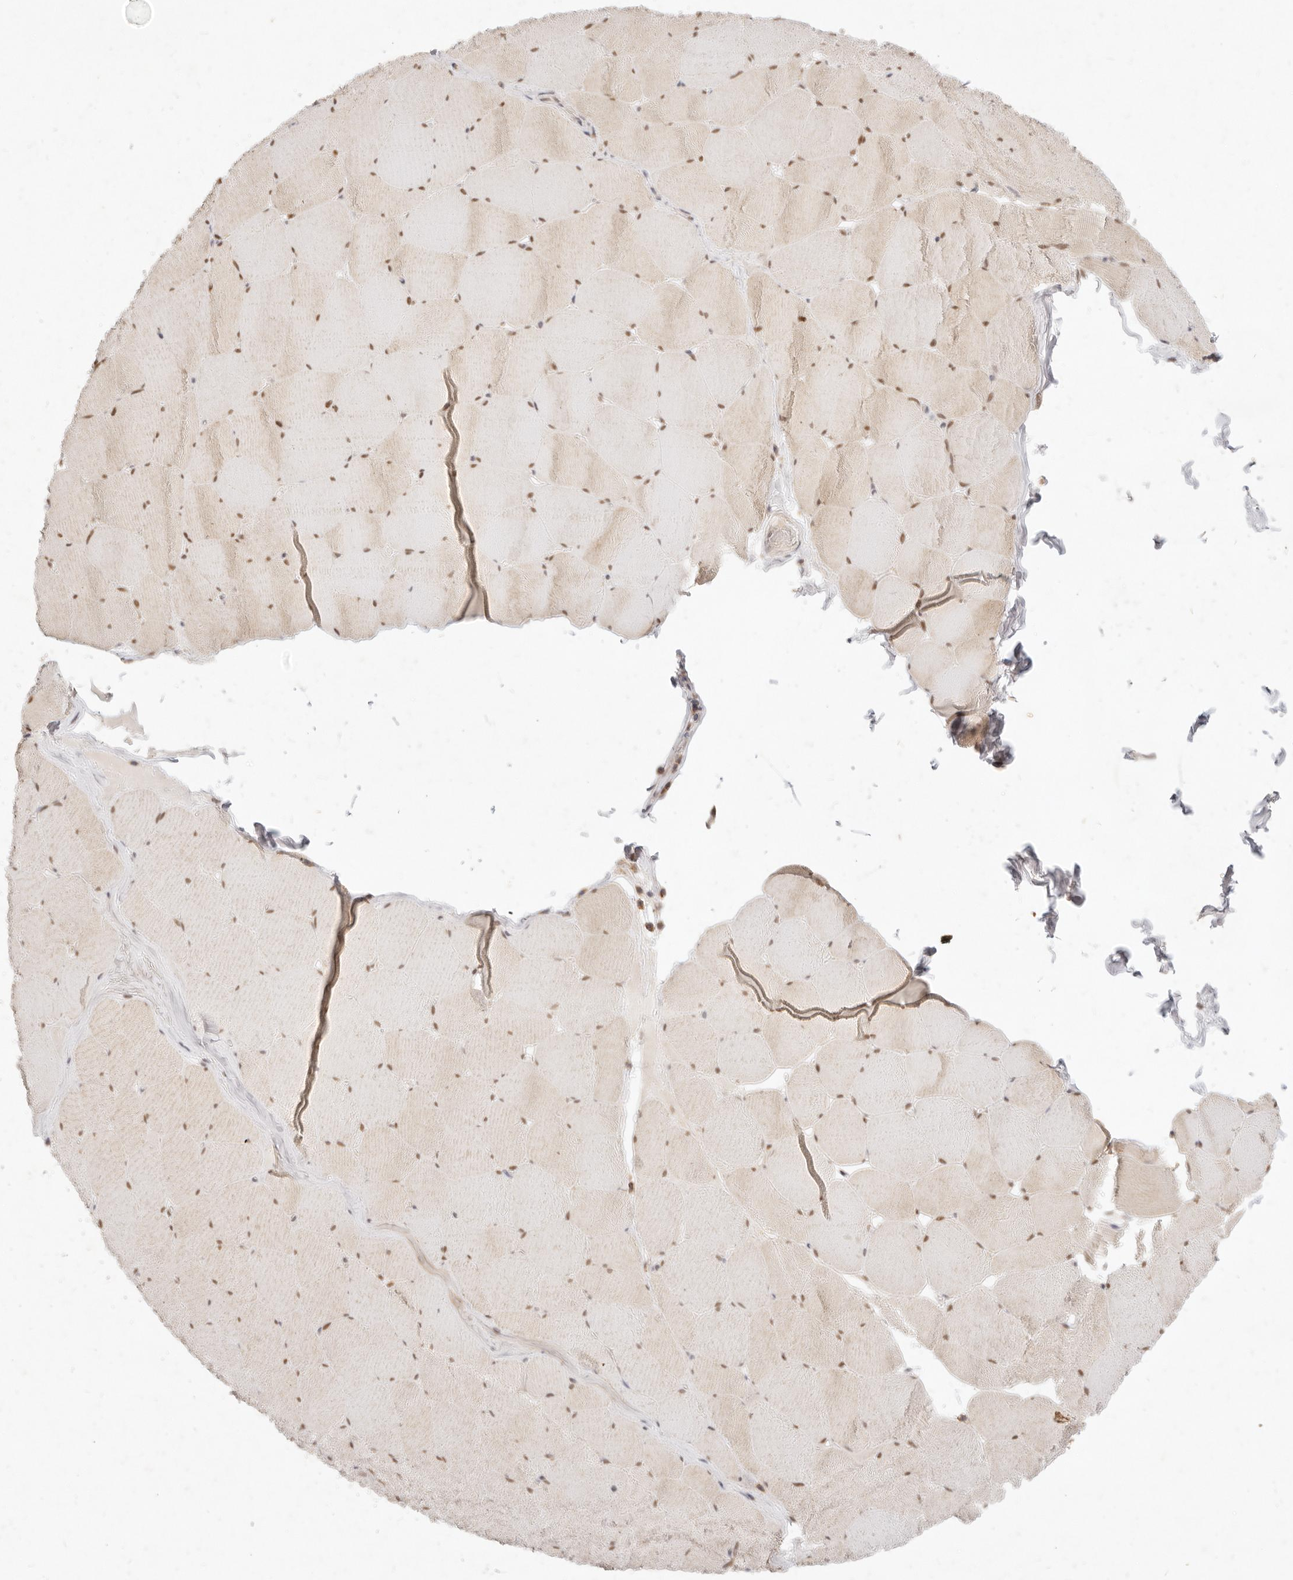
{"staining": {"intensity": "moderate", "quantity": ">75%", "location": "nuclear"}, "tissue": "skeletal muscle", "cell_type": "Myocytes", "image_type": "normal", "snomed": [{"axis": "morphology", "description": "Normal tissue, NOS"}, {"axis": "topography", "description": "Skeletal muscle"}], "caption": "Skeletal muscle stained for a protein reveals moderate nuclear positivity in myocytes. The staining was performed using DAB to visualize the protein expression in brown, while the nuclei were stained in blue with hematoxylin (Magnification: 20x).", "gene": "ASCL3", "patient": {"sex": "male", "age": 62}}